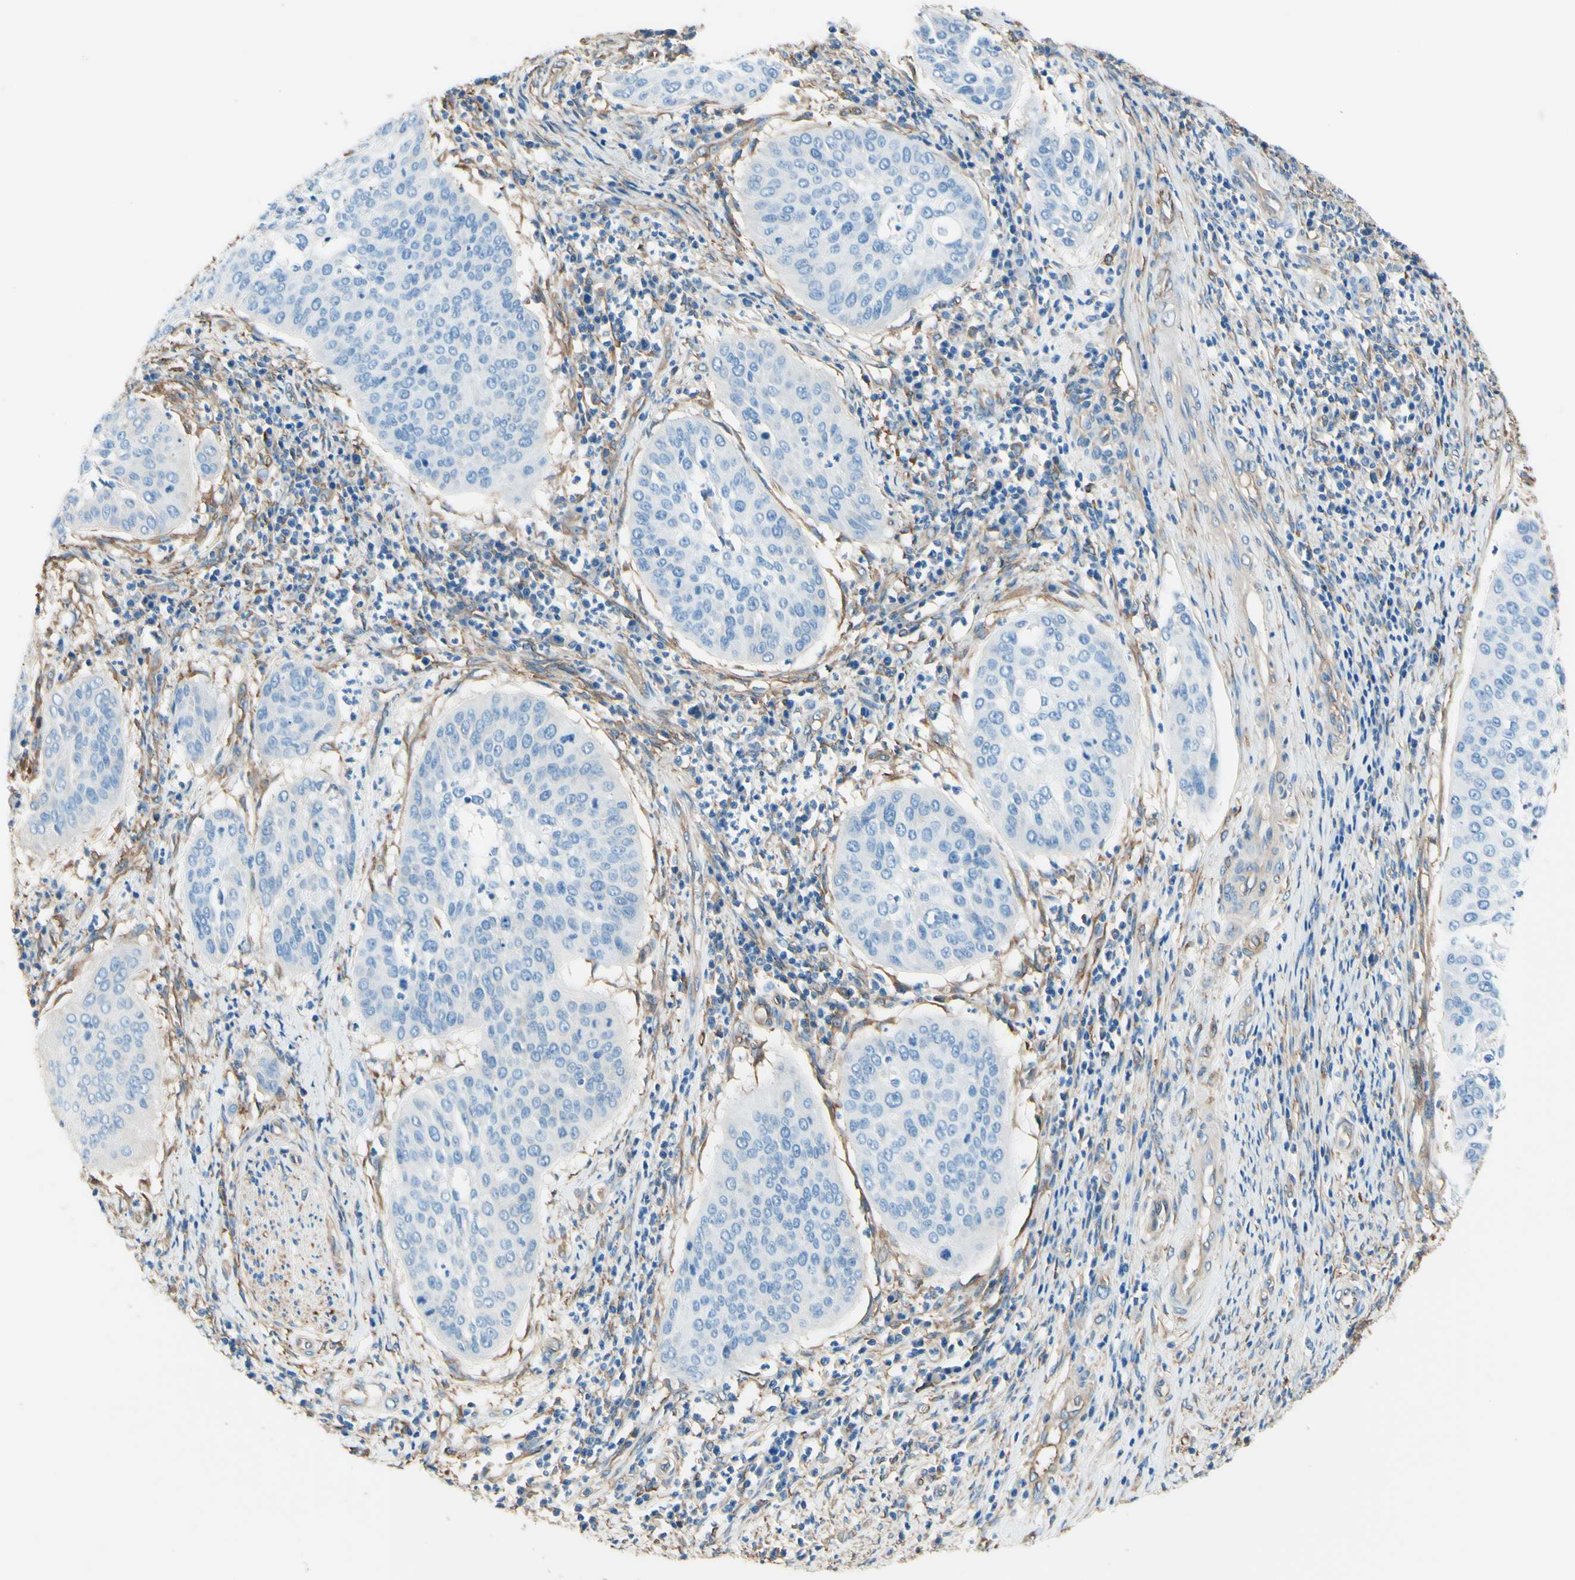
{"staining": {"intensity": "negative", "quantity": "none", "location": "none"}, "tissue": "cervical cancer", "cell_type": "Tumor cells", "image_type": "cancer", "snomed": [{"axis": "morphology", "description": "Normal tissue, NOS"}, {"axis": "morphology", "description": "Squamous cell carcinoma, NOS"}, {"axis": "topography", "description": "Cervix"}], "caption": "An IHC image of cervical squamous cell carcinoma is shown. There is no staining in tumor cells of cervical squamous cell carcinoma.", "gene": "DPYSL3", "patient": {"sex": "female", "age": 39}}